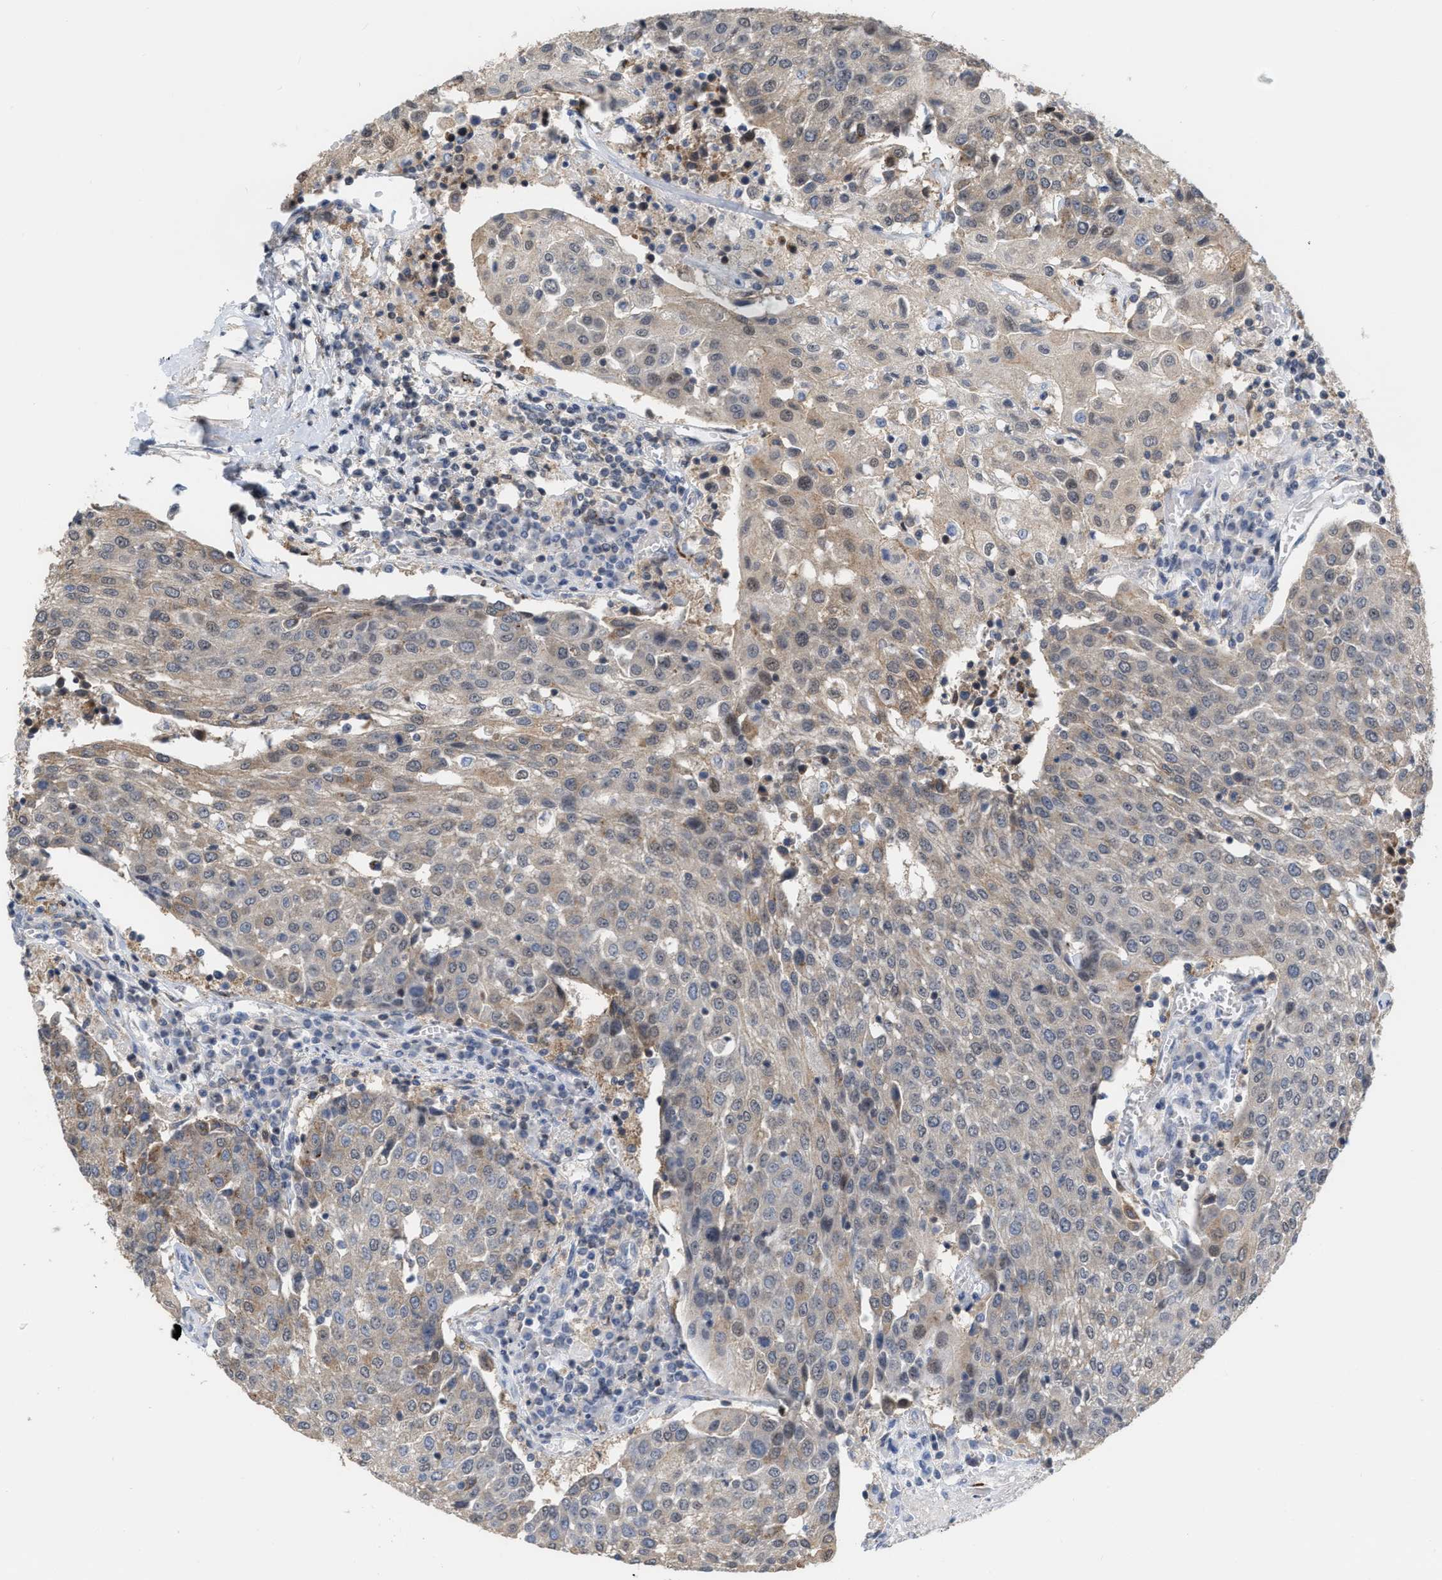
{"staining": {"intensity": "weak", "quantity": ">75%", "location": "cytoplasmic/membranous"}, "tissue": "urothelial cancer", "cell_type": "Tumor cells", "image_type": "cancer", "snomed": [{"axis": "morphology", "description": "Urothelial carcinoma, High grade"}, {"axis": "topography", "description": "Urinary bladder"}], "caption": "This photomicrograph demonstrates high-grade urothelial carcinoma stained with IHC to label a protein in brown. The cytoplasmic/membranous of tumor cells show weak positivity for the protein. Nuclei are counter-stained blue.", "gene": "BAIAP2L1", "patient": {"sex": "female", "age": 85}}